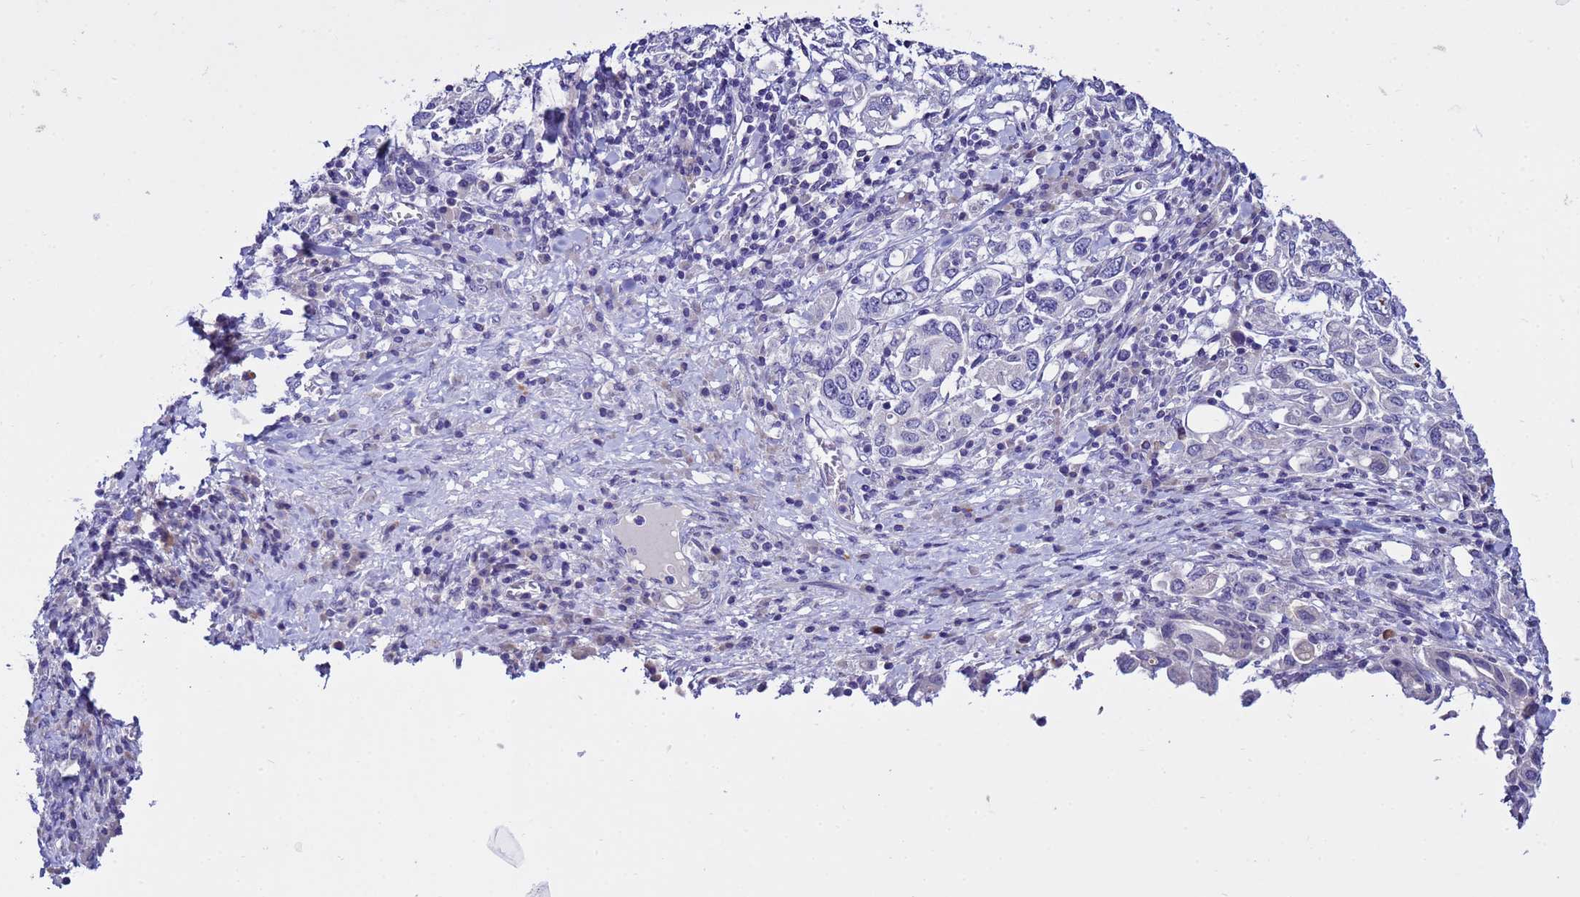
{"staining": {"intensity": "negative", "quantity": "none", "location": "none"}, "tissue": "stomach cancer", "cell_type": "Tumor cells", "image_type": "cancer", "snomed": [{"axis": "morphology", "description": "Adenocarcinoma, NOS"}, {"axis": "topography", "description": "Stomach, upper"}, {"axis": "topography", "description": "Stomach"}], "caption": "Protein analysis of stomach adenocarcinoma reveals no significant positivity in tumor cells.", "gene": "IGSF11", "patient": {"sex": "male", "age": 62}}